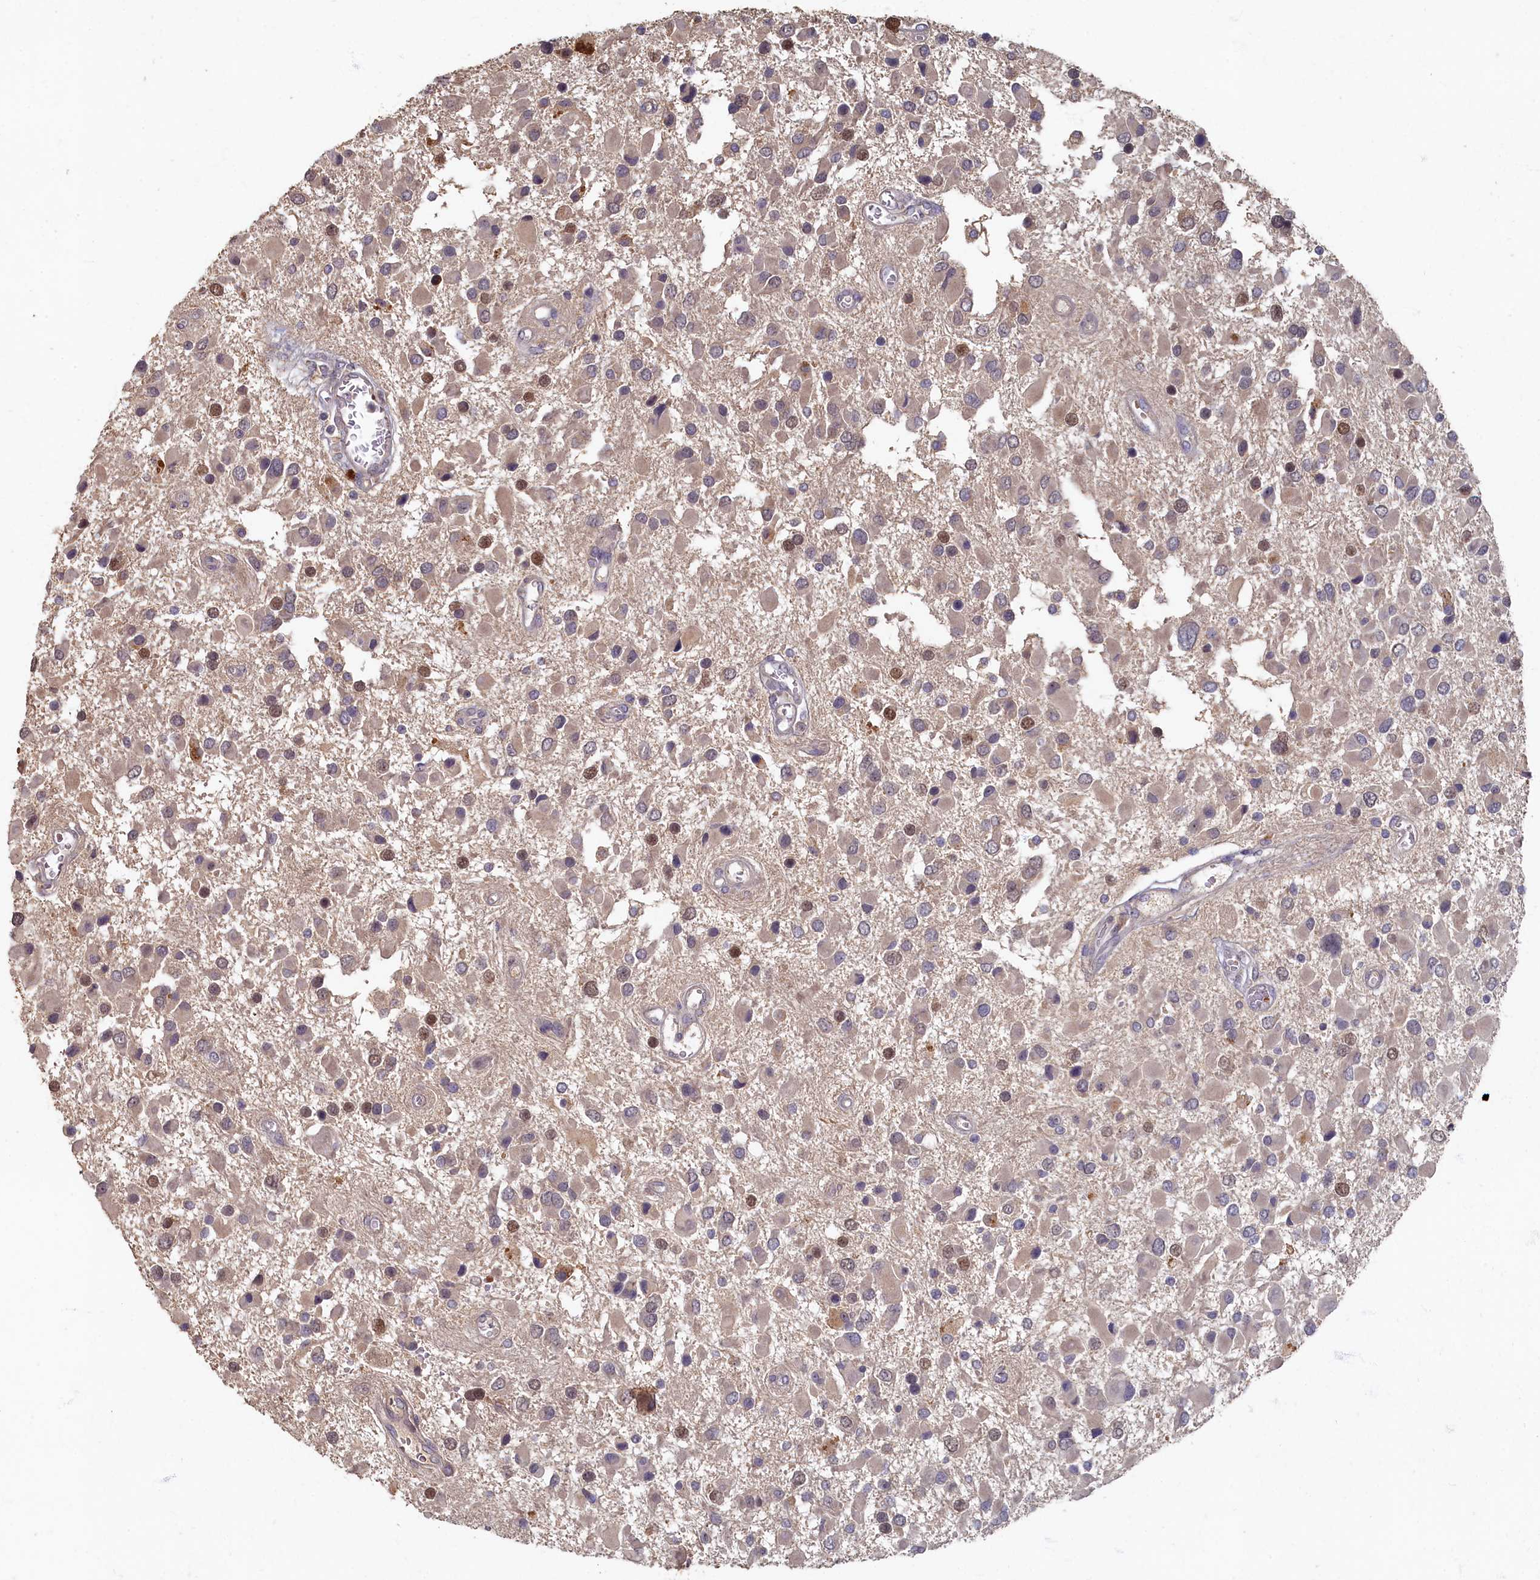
{"staining": {"intensity": "moderate", "quantity": "<25%", "location": "nuclear"}, "tissue": "glioma", "cell_type": "Tumor cells", "image_type": "cancer", "snomed": [{"axis": "morphology", "description": "Glioma, malignant, High grade"}, {"axis": "topography", "description": "Brain"}], "caption": "A low amount of moderate nuclear positivity is present in approximately <25% of tumor cells in high-grade glioma (malignant) tissue.", "gene": "HUNK", "patient": {"sex": "male", "age": 53}}